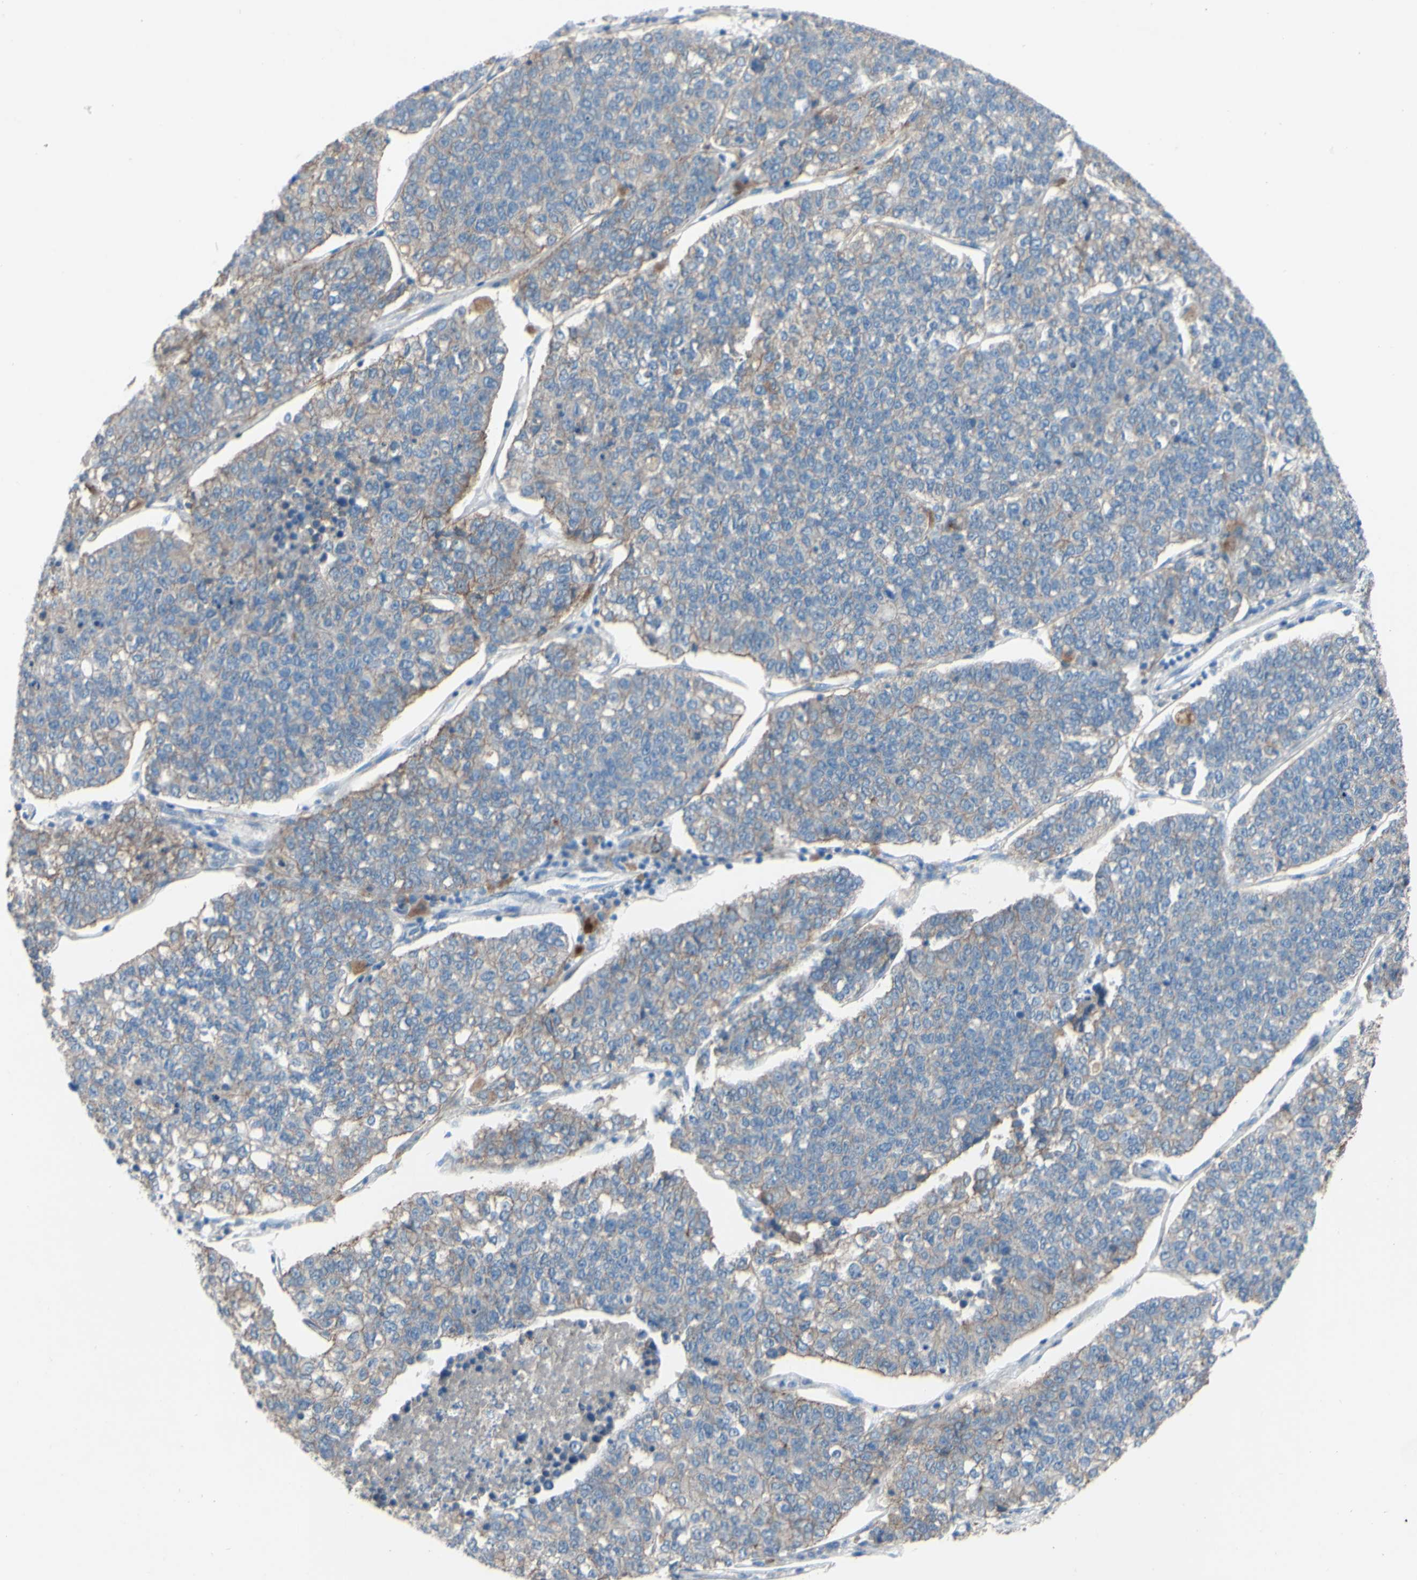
{"staining": {"intensity": "weak", "quantity": "25%-75%", "location": "cytoplasmic/membranous"}, "tissue": "lung cancer", "cell_type": "Tumor cells", "image_type": "cancer", "snomed": [{"axis": "morphology", "description": "Adenocarcinoma, NOS"}, {"axis": "topography", "description": "Lung"}], "caption": "Human lung cancer stained for a protein (brown) shows weak cytoplasmic/membranous positive positivity in about 25%-75% of tumor cells.", "gene": "CDCP1", "patient": {"sex": "male", "age": 49}}